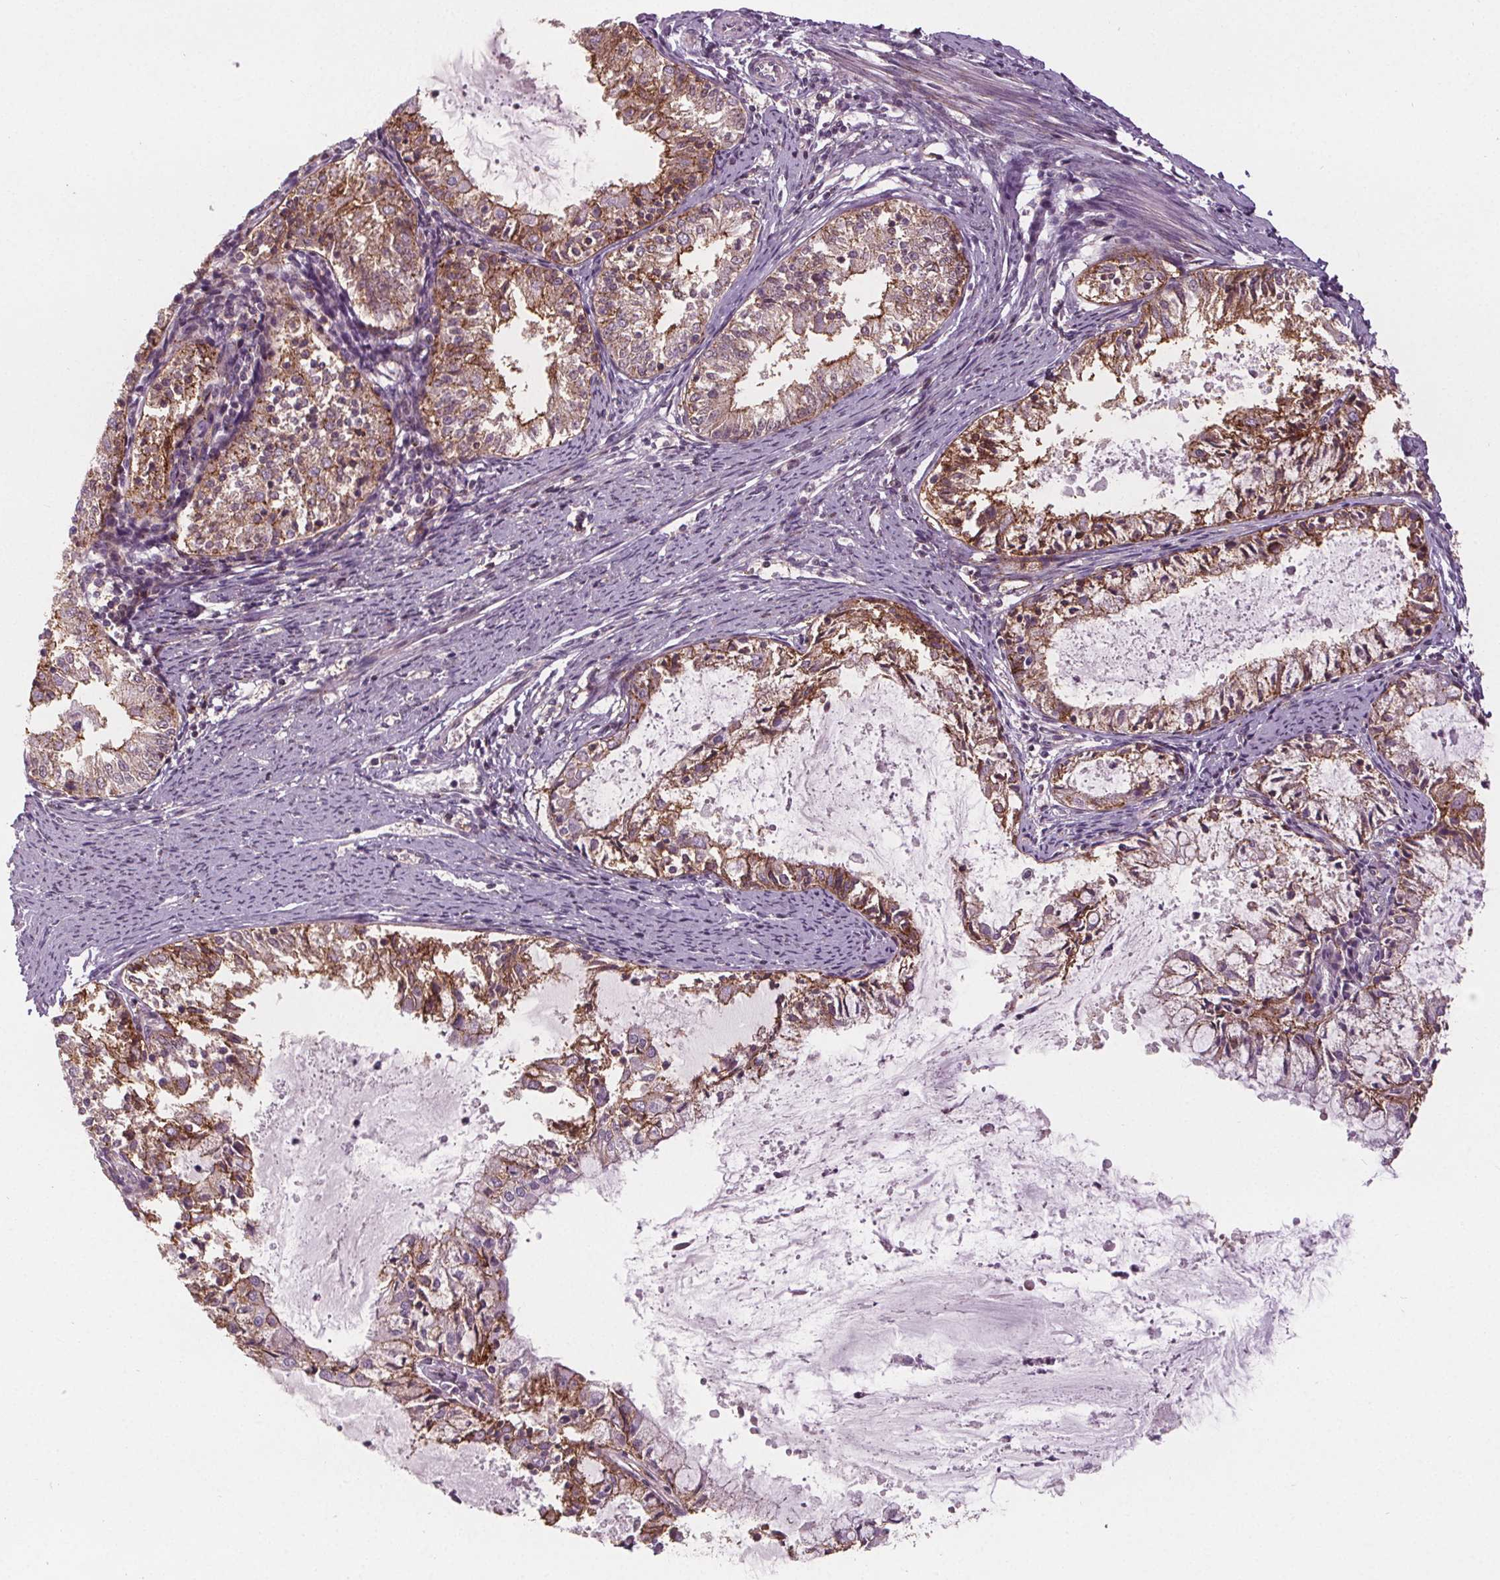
{"staining": {"intensity": "moderate", "quantity": ">75%", "location": "cytoplasmic/membranous"}, "tissue": "endometrial cancer", "cell_type": "Tumor cells", "image_type": "cancer", "snomed": [{"axis": "morphology", "description": "Adenocarcinoma, NOS"}, {"axis": "topography", "description": "Endometrium"}], "caption": "Immunohistochemistry (IHC) of endometrial cancer (adenocarcinoma) demonstrates medium levels of moderate cytoplasmic/membranous staining in about >75% of tumor cells.", "gene": "ATP1A1", "patient": {"sex": "female", "age": 57}}